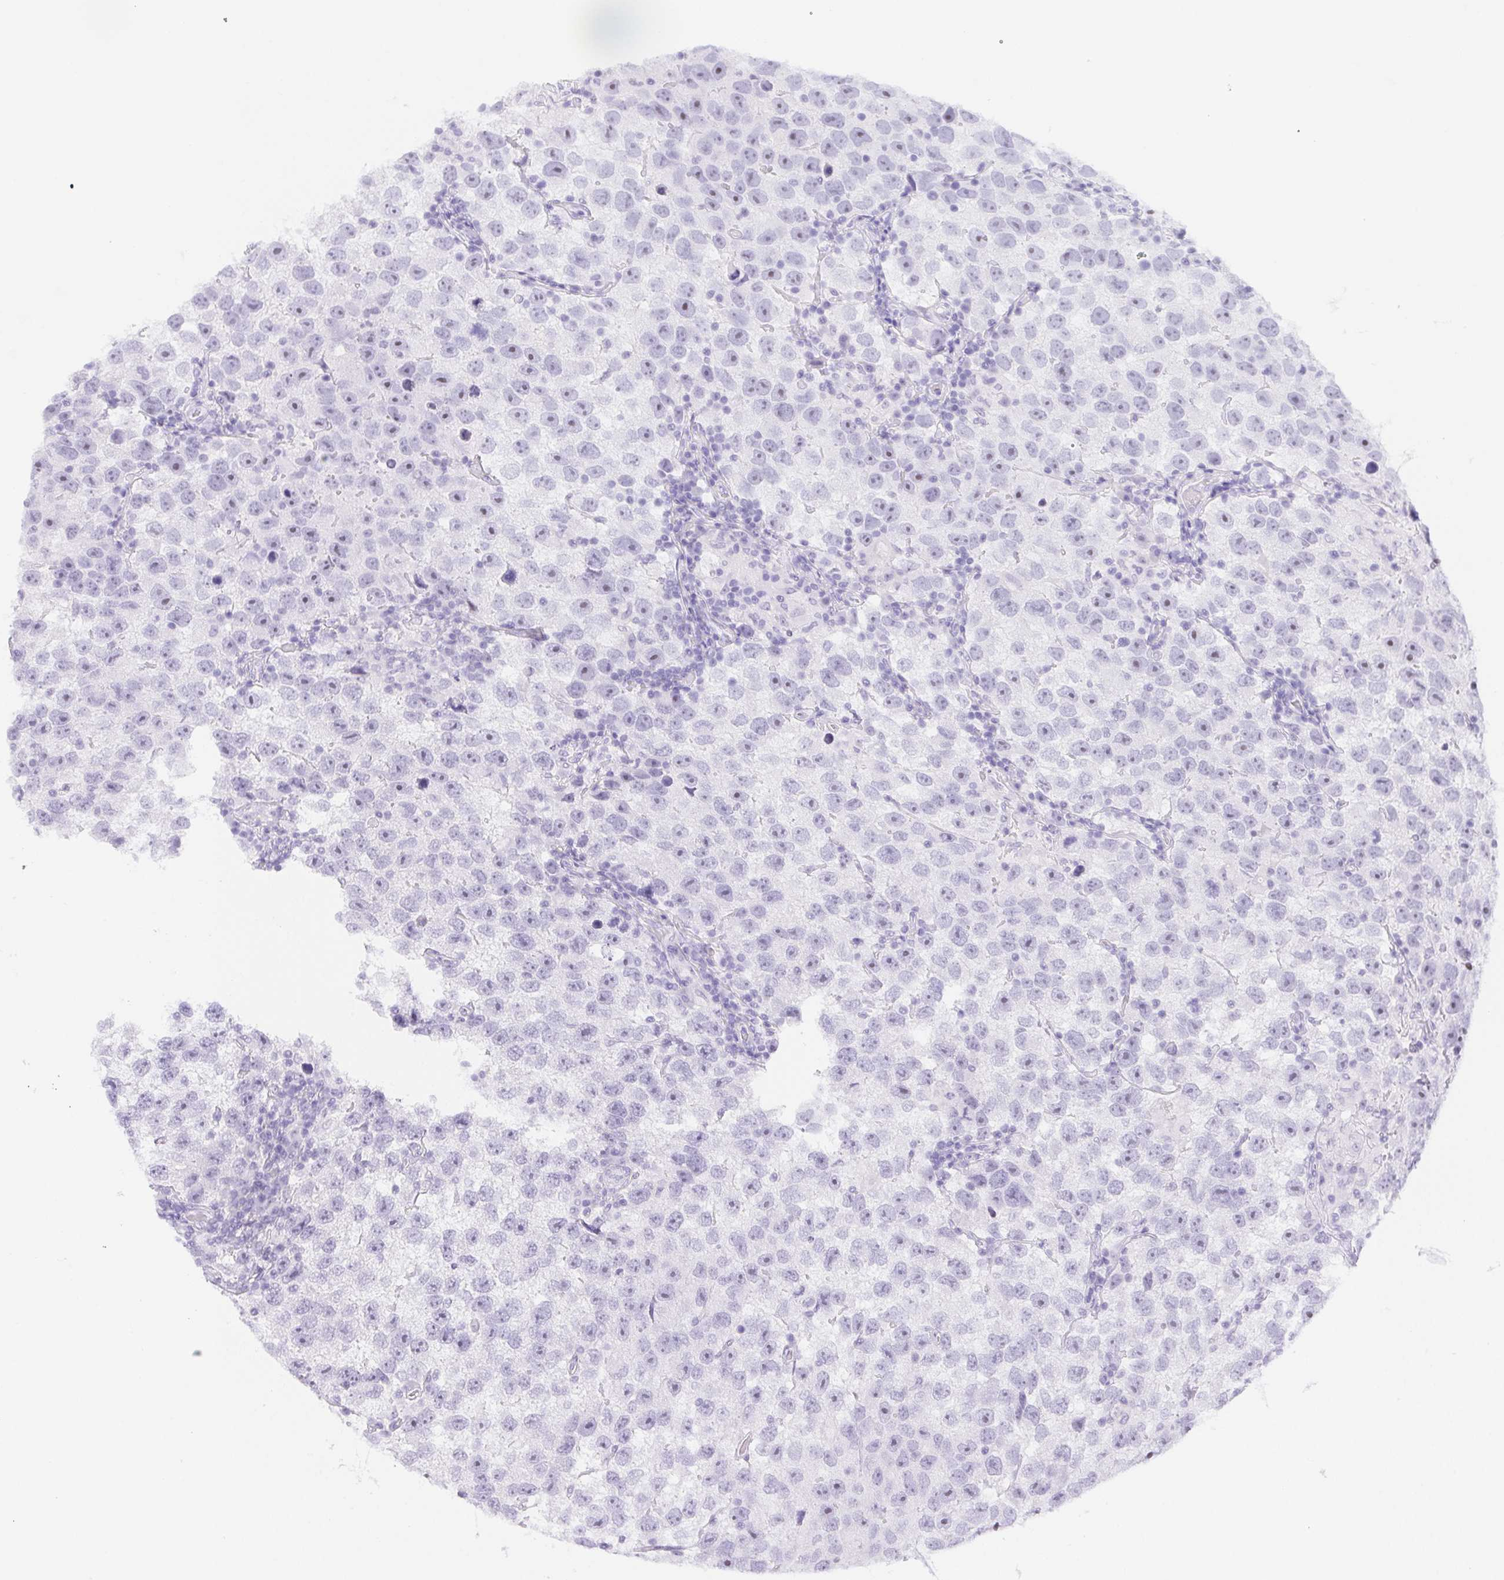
{"staining": {"intensity": "negative", "quantity": "none", "location": "none"}, "tissue": "testis cancer", "cell_type": "Tumor cells", "image_type": "cancer", "snomed": [{"axis": "morphology", "description": "Seminoma, NOS"}, {"axis": "topography", "description": "Testis"}], "caption": "This is a photomicrograph of IHC staining of testis seminoma, which shows no positivity in tumor cells.", "gene": "ST8SIA3", "patient": {"sex": "male", "age": 26}}